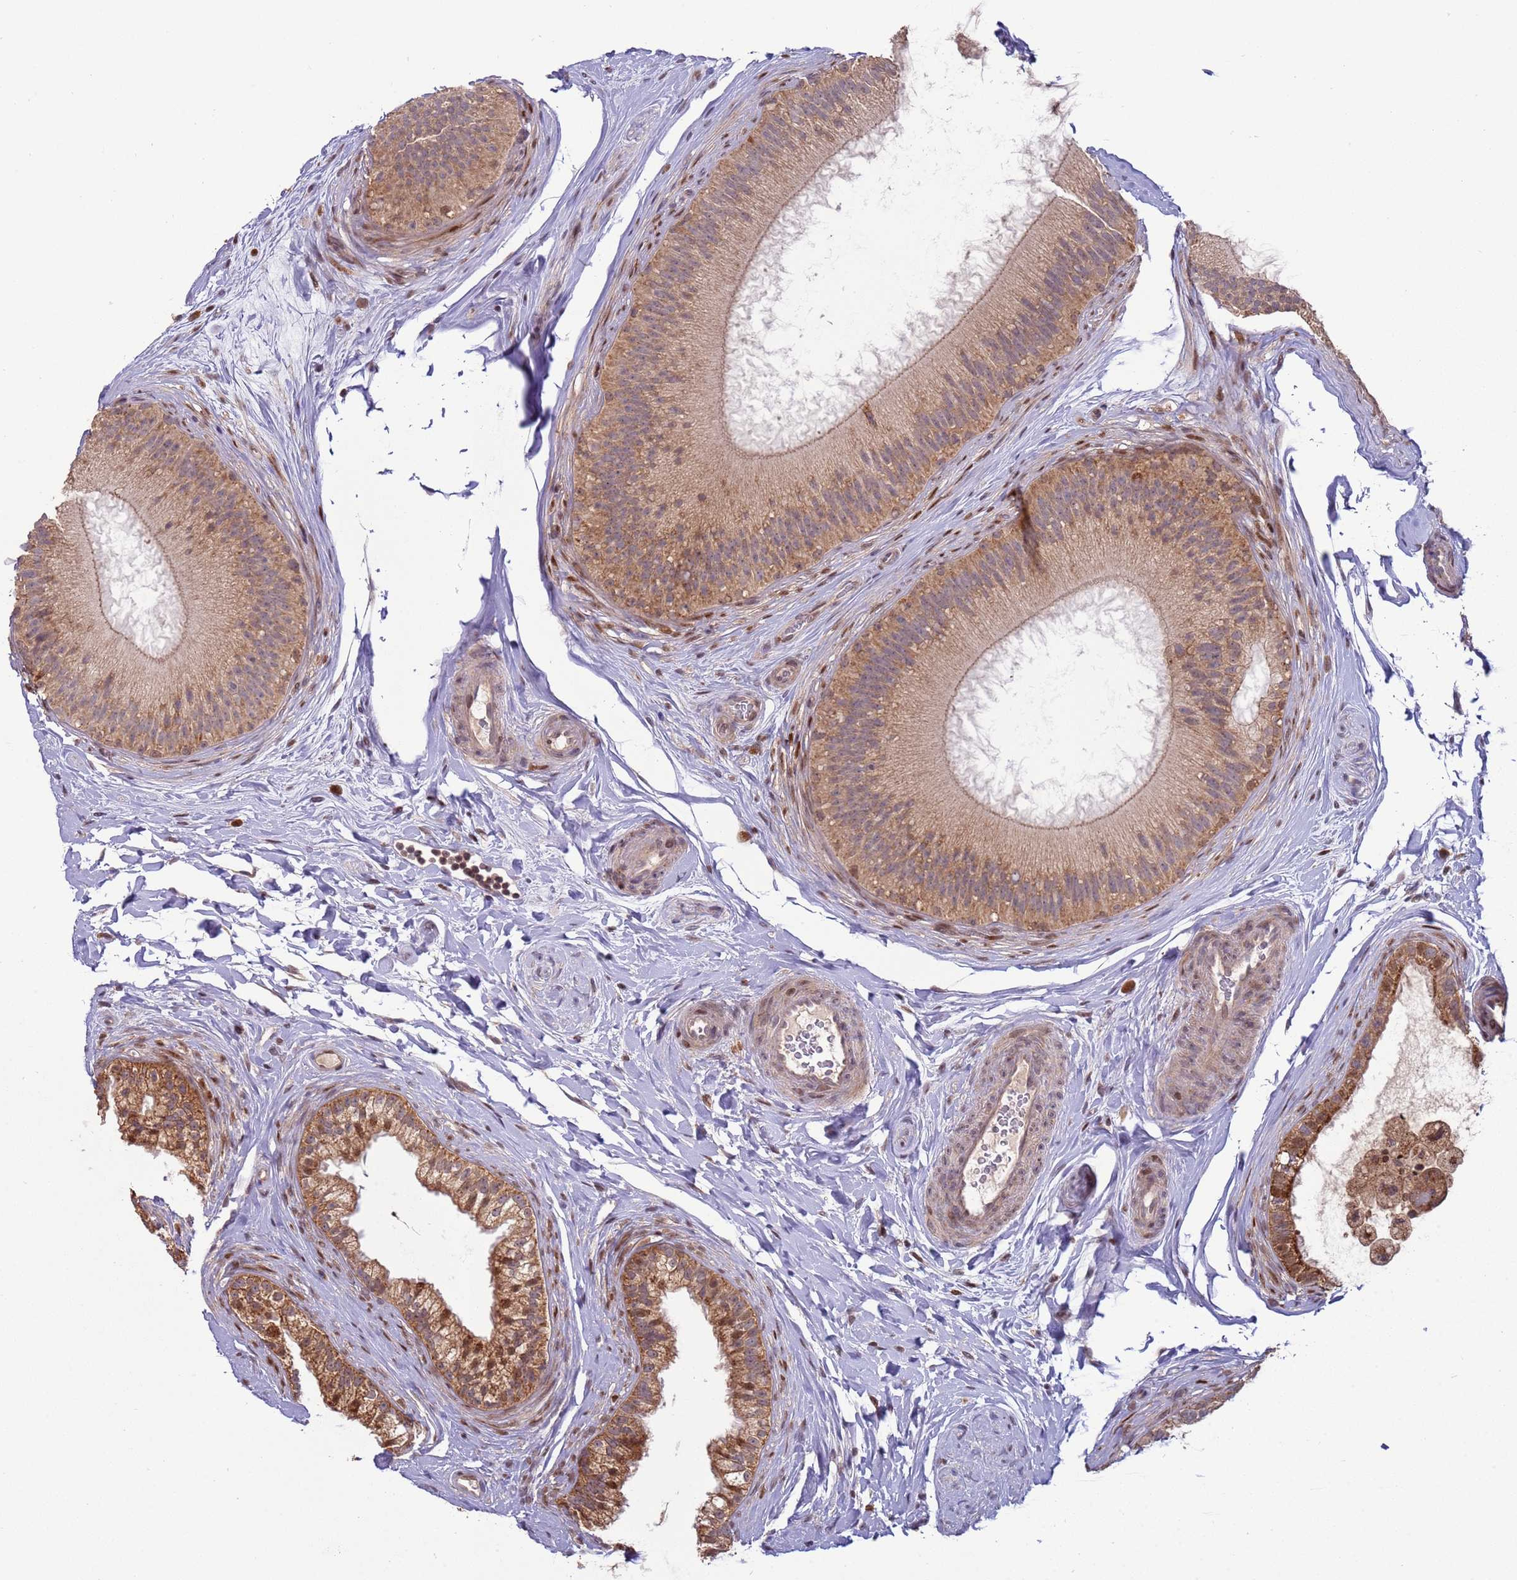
{"staining": {"intensity": "moderate", "quantity": ">75%", "location": "cytoplasmic/membranous"}, "tissue": "epididymis", "cell_type": "Glandular cells", "image_type": "normal", "snomed": [{"axis": "morphology", "description": "Normal tissue, NOS"}, {"axis": "topography", "description": "Epididymis"}], "caption": "Human epididymis stained for a protein (brown) demonstrates moderate cytoplasmic/membranous positive staining in about >75% of glandular cells.", "gene": "RCOR2", "patient": {"sex": "male", "age": 45}}